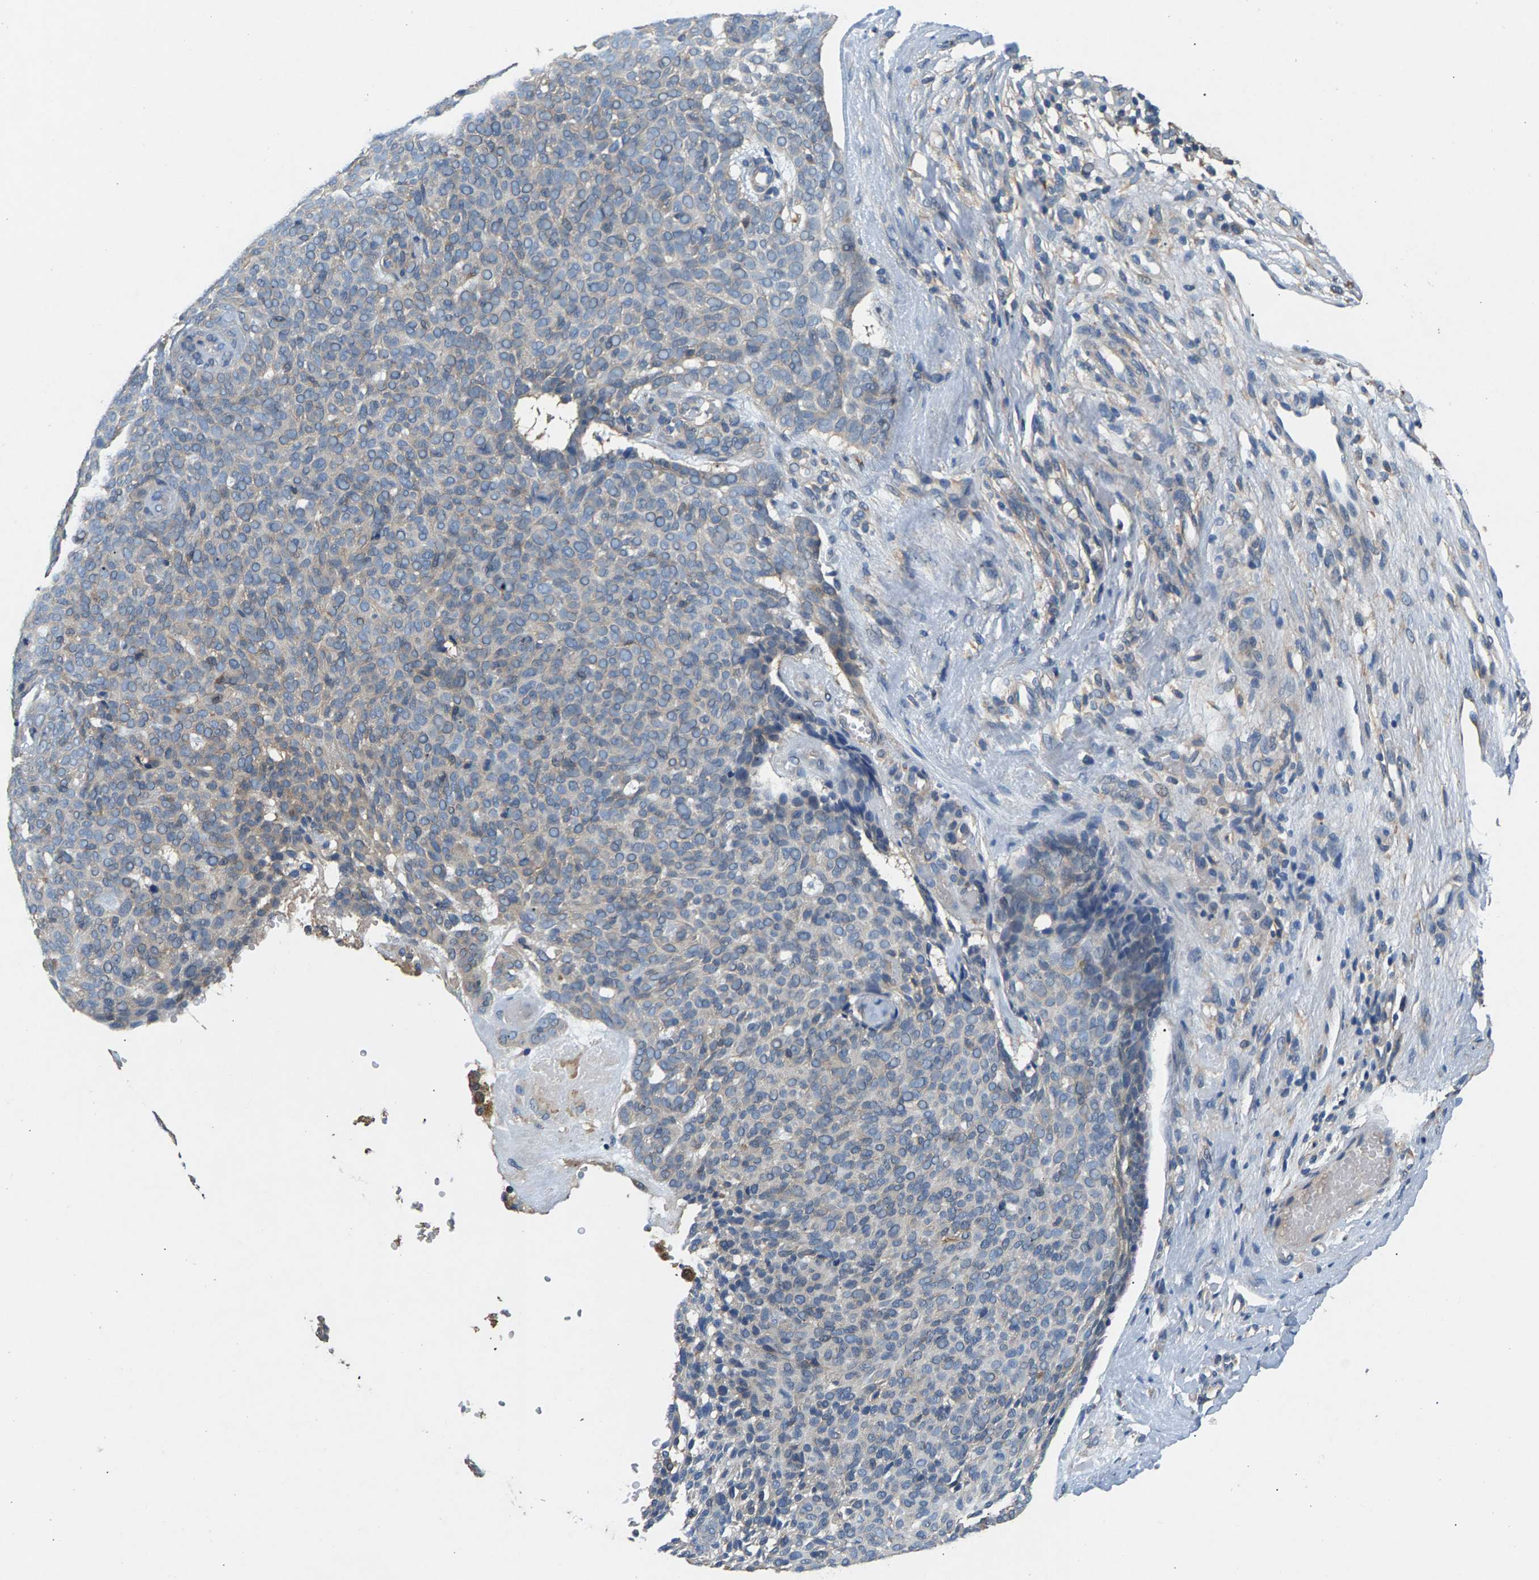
{"staining": {"intensity": "negative", "quantity": "none", "location": "none"}, "tissue": "skin cancer", "cell_type": "Tumor cells", "image_type": "cancer", "snomed": [{"axis": "morphology", "description": "Basal cell carcinoma"}, {"axis": "topography", "description": "Skin"}], "caption": "Immunohistochemical staining of skin basal cell carcinoma demonstrates no significant expression in tumor cells.", "gene": "NT5C", "patient": {"sex": "male", "age": 61}}